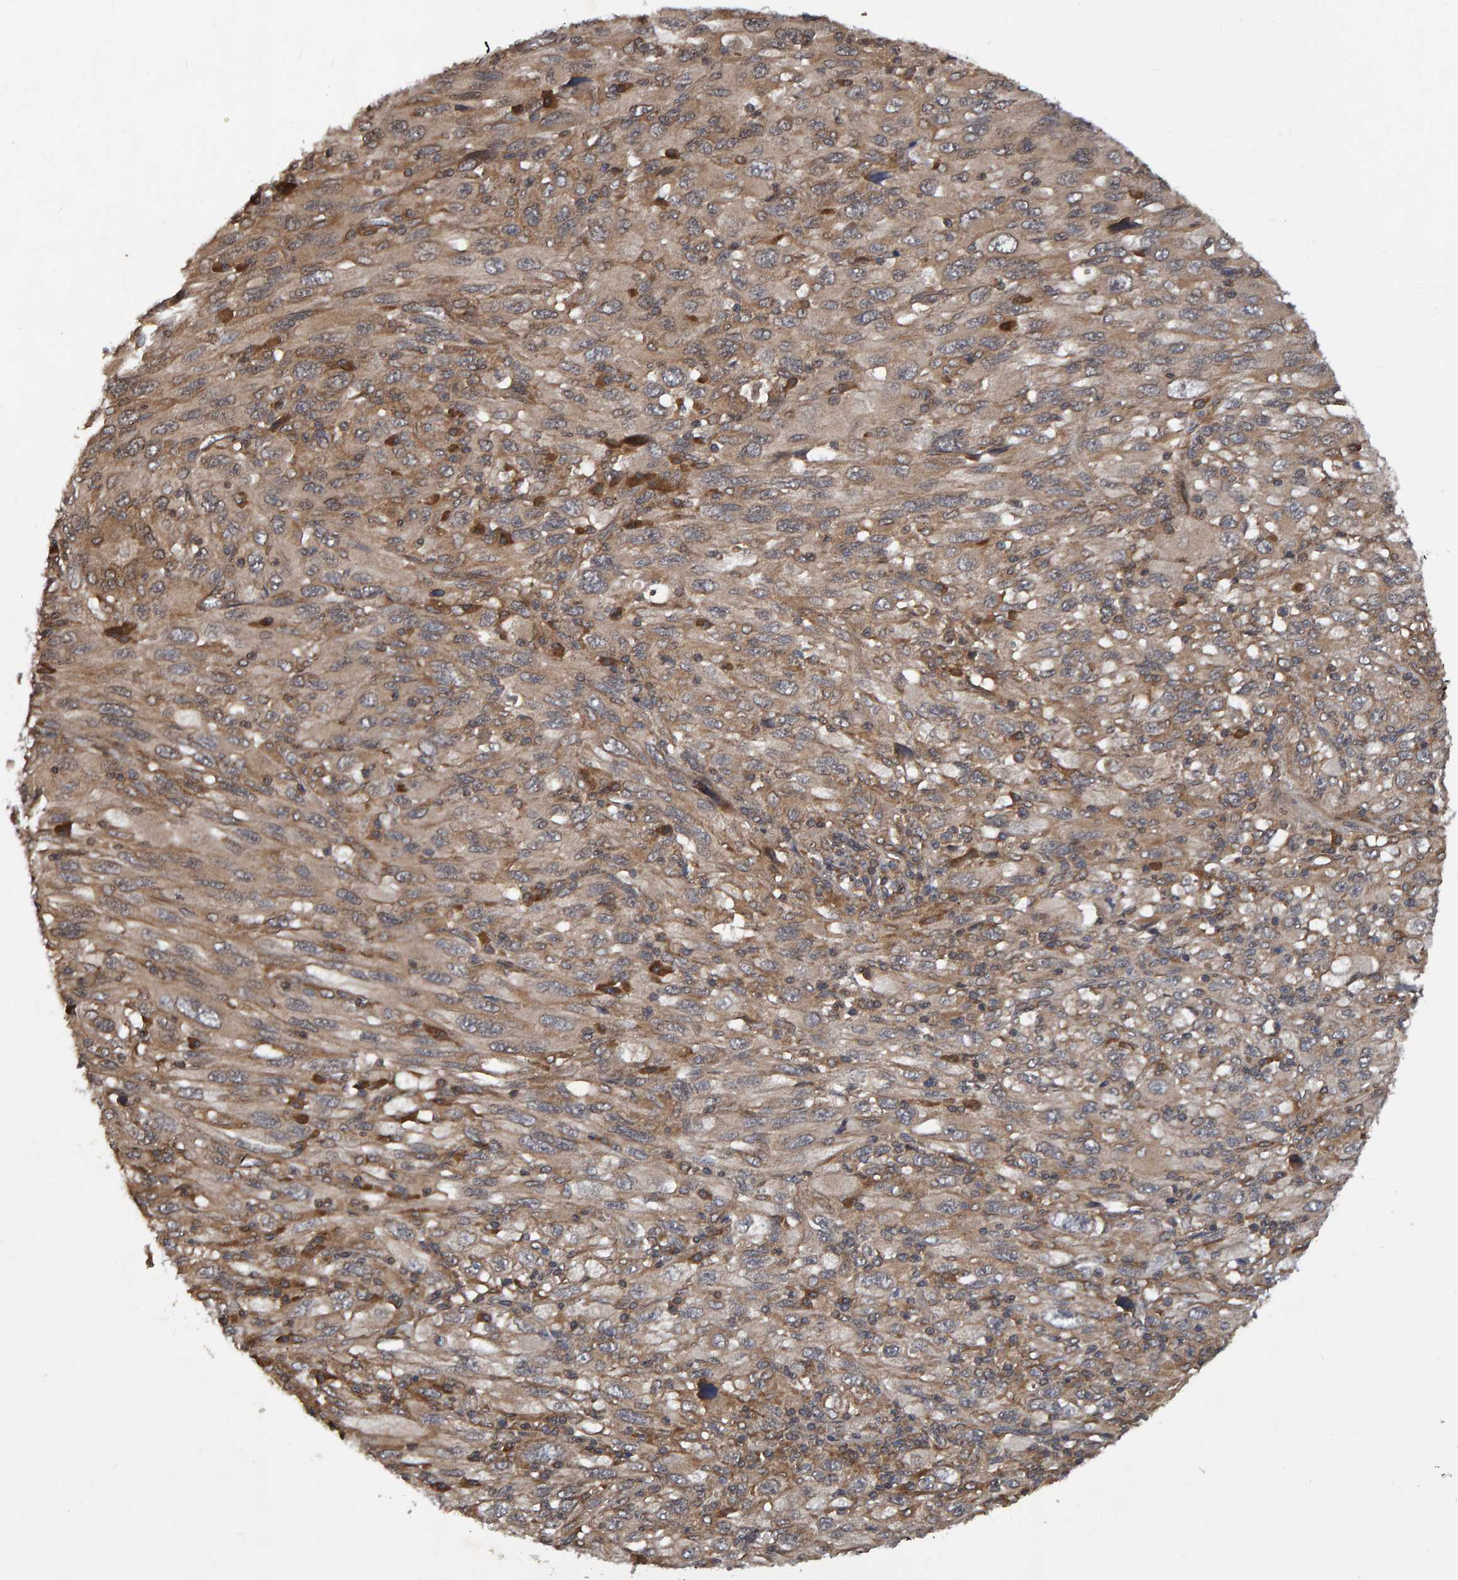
{"staining": {"intensity": "weak", "quantity": ">75%", "location": "cytoplasmic/membranous"}, "tissue": "melanoma", "cell_type": "Tumor cells", "image_type": "cancer", "snomed": [{"axis": "morphology", "description": "Malignant melanoma, Metastatic site"}, {"axis": "topography", "description": "Skin"}], "caption": "Melanoma stained for a protein exhibits weak cytoplasmic/membranous positivity in tumor cells.", "gene": "GAB2", "patient": {"sex": "female", "age": 56}}